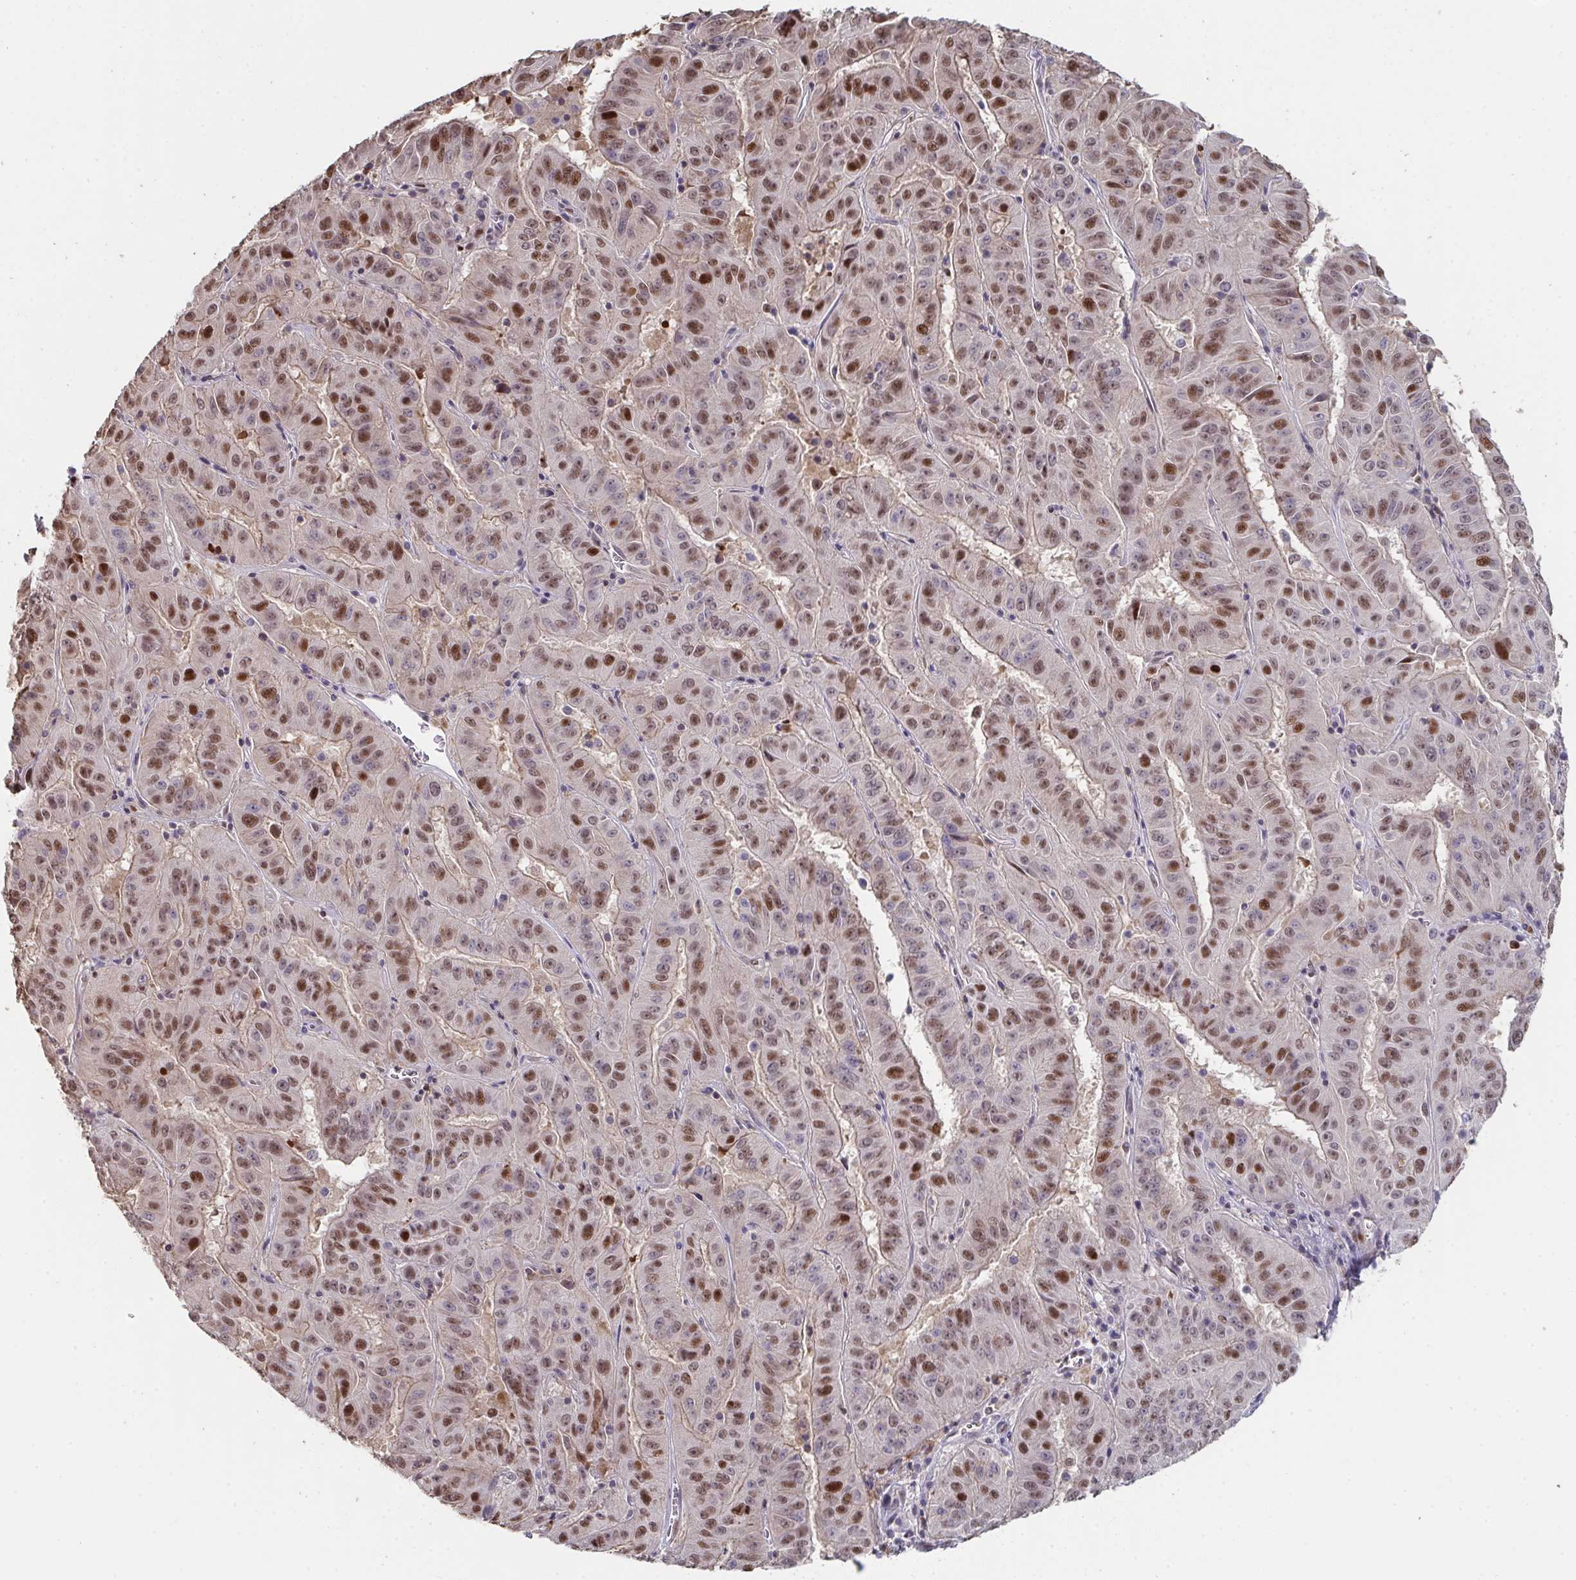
{"staining": {"intensity": "moderate", "quantity": ">75%", "location": "cytoplasmic/membranous,nuclear"}, "tissue": "pancreatic cancer", "cell_type": "Tumor cells", "image_type": "cancer", "snomed": [{"axis": "morphology", "description": "Adenocarcinoma, NOS"}, {"axis": "topography", "description": "Pancreas"}], "caption": "Protein analysis of pancreatic adenocarcinoma tissue exhibits moderate cytoplasmic/membranous and nuclear positivity in approximately >75% of tumor cells.", "gene": "ACD", "patient": {"sex": "male", "age": 63}}